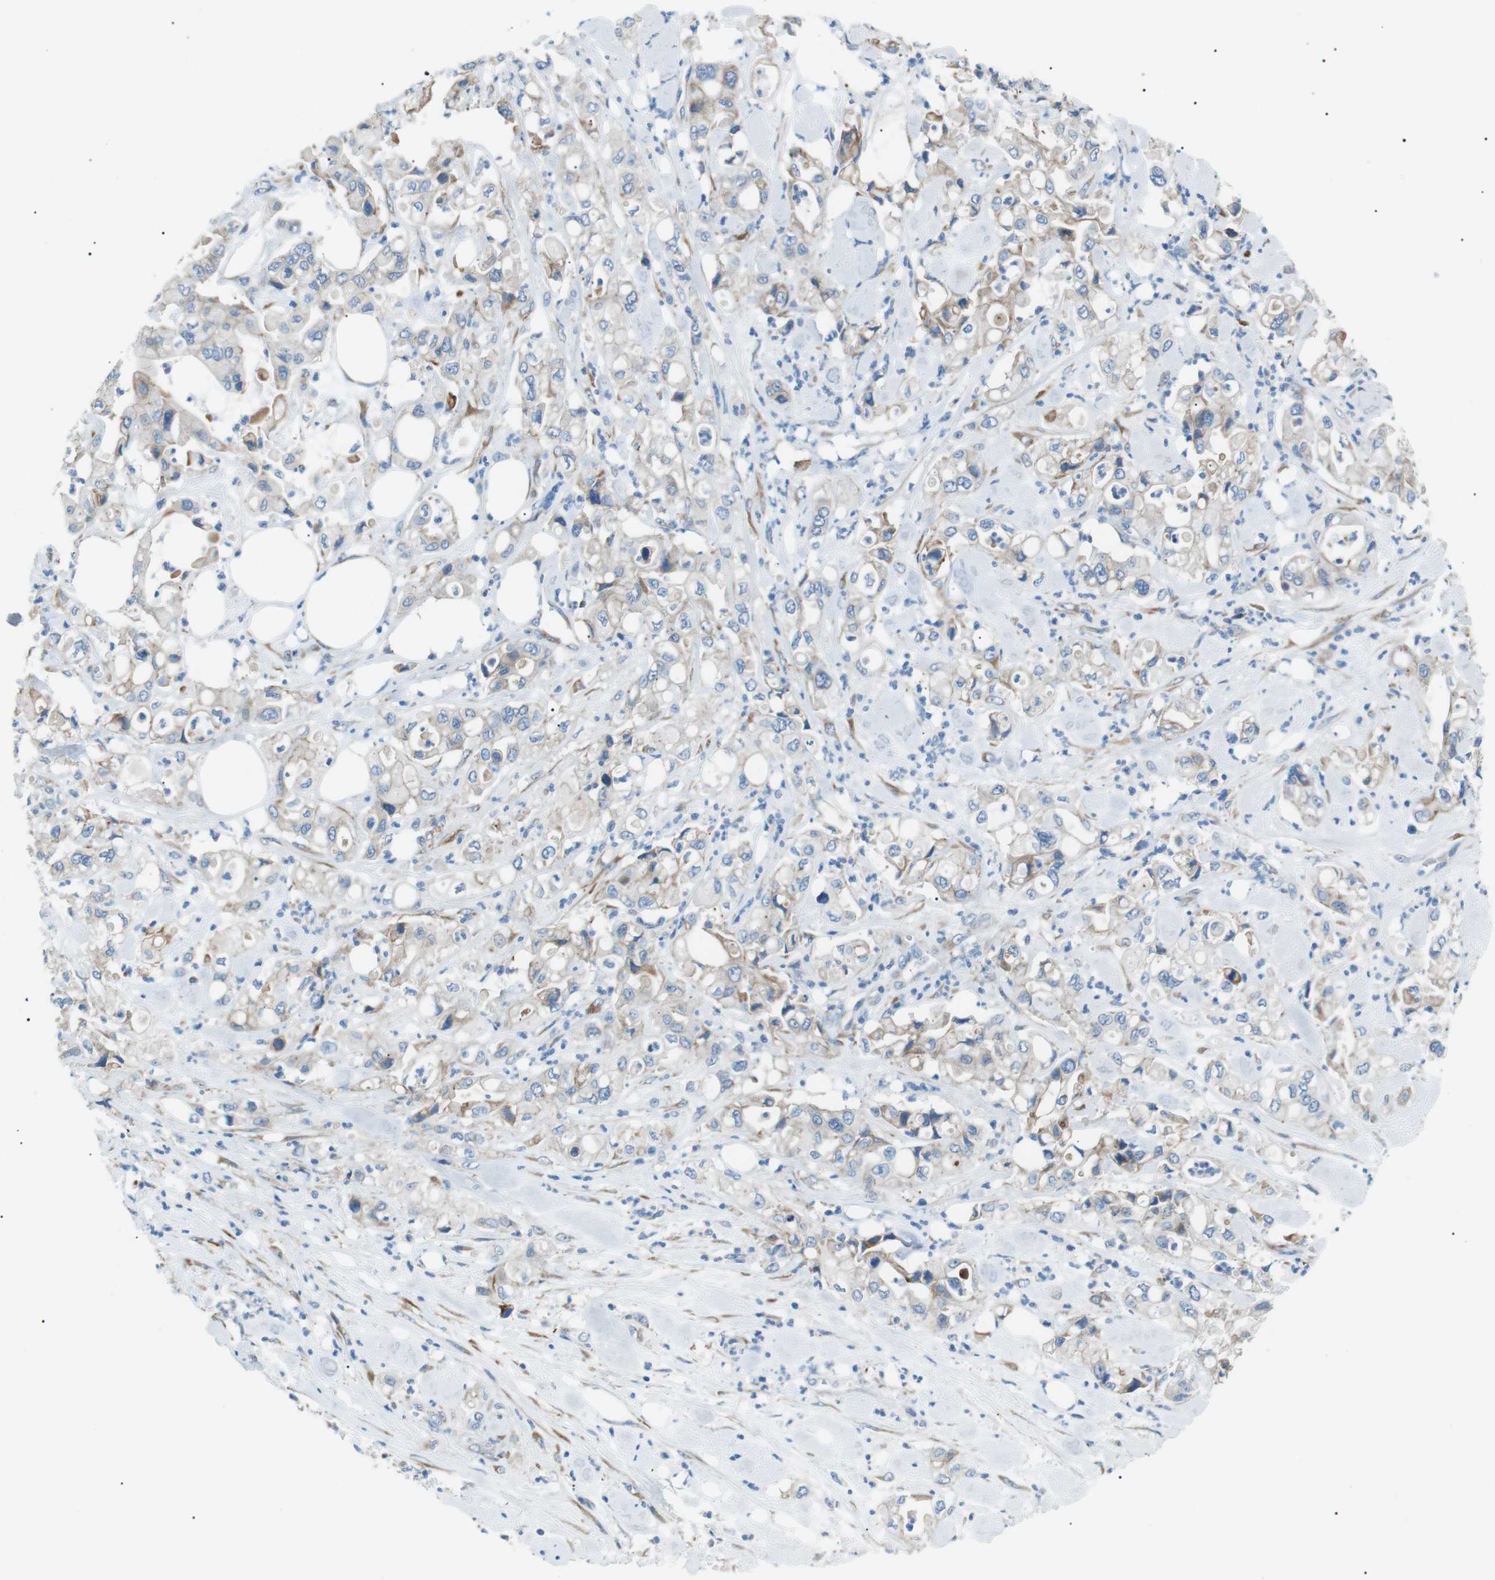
{"staining": {"intensity": "negative", "quantity": "none", "location": "none"}, "tissue": "pancreatic cancer", "cell_type": "Tumor cells", "image_type": "cancer", "snomed": [{"axis": "morphology", "description": "Adenocarcinoma, NOS"}, {"axis": "topography", "description": "Pancreas"}], "caption": "This is a image of immunohistochemistry staining of pancreatic cancer (adenocarcinoma), which shows no staining in tumor cells.", "gene": "MTARC2", "patient": {"sex": "male", "age": 70}}